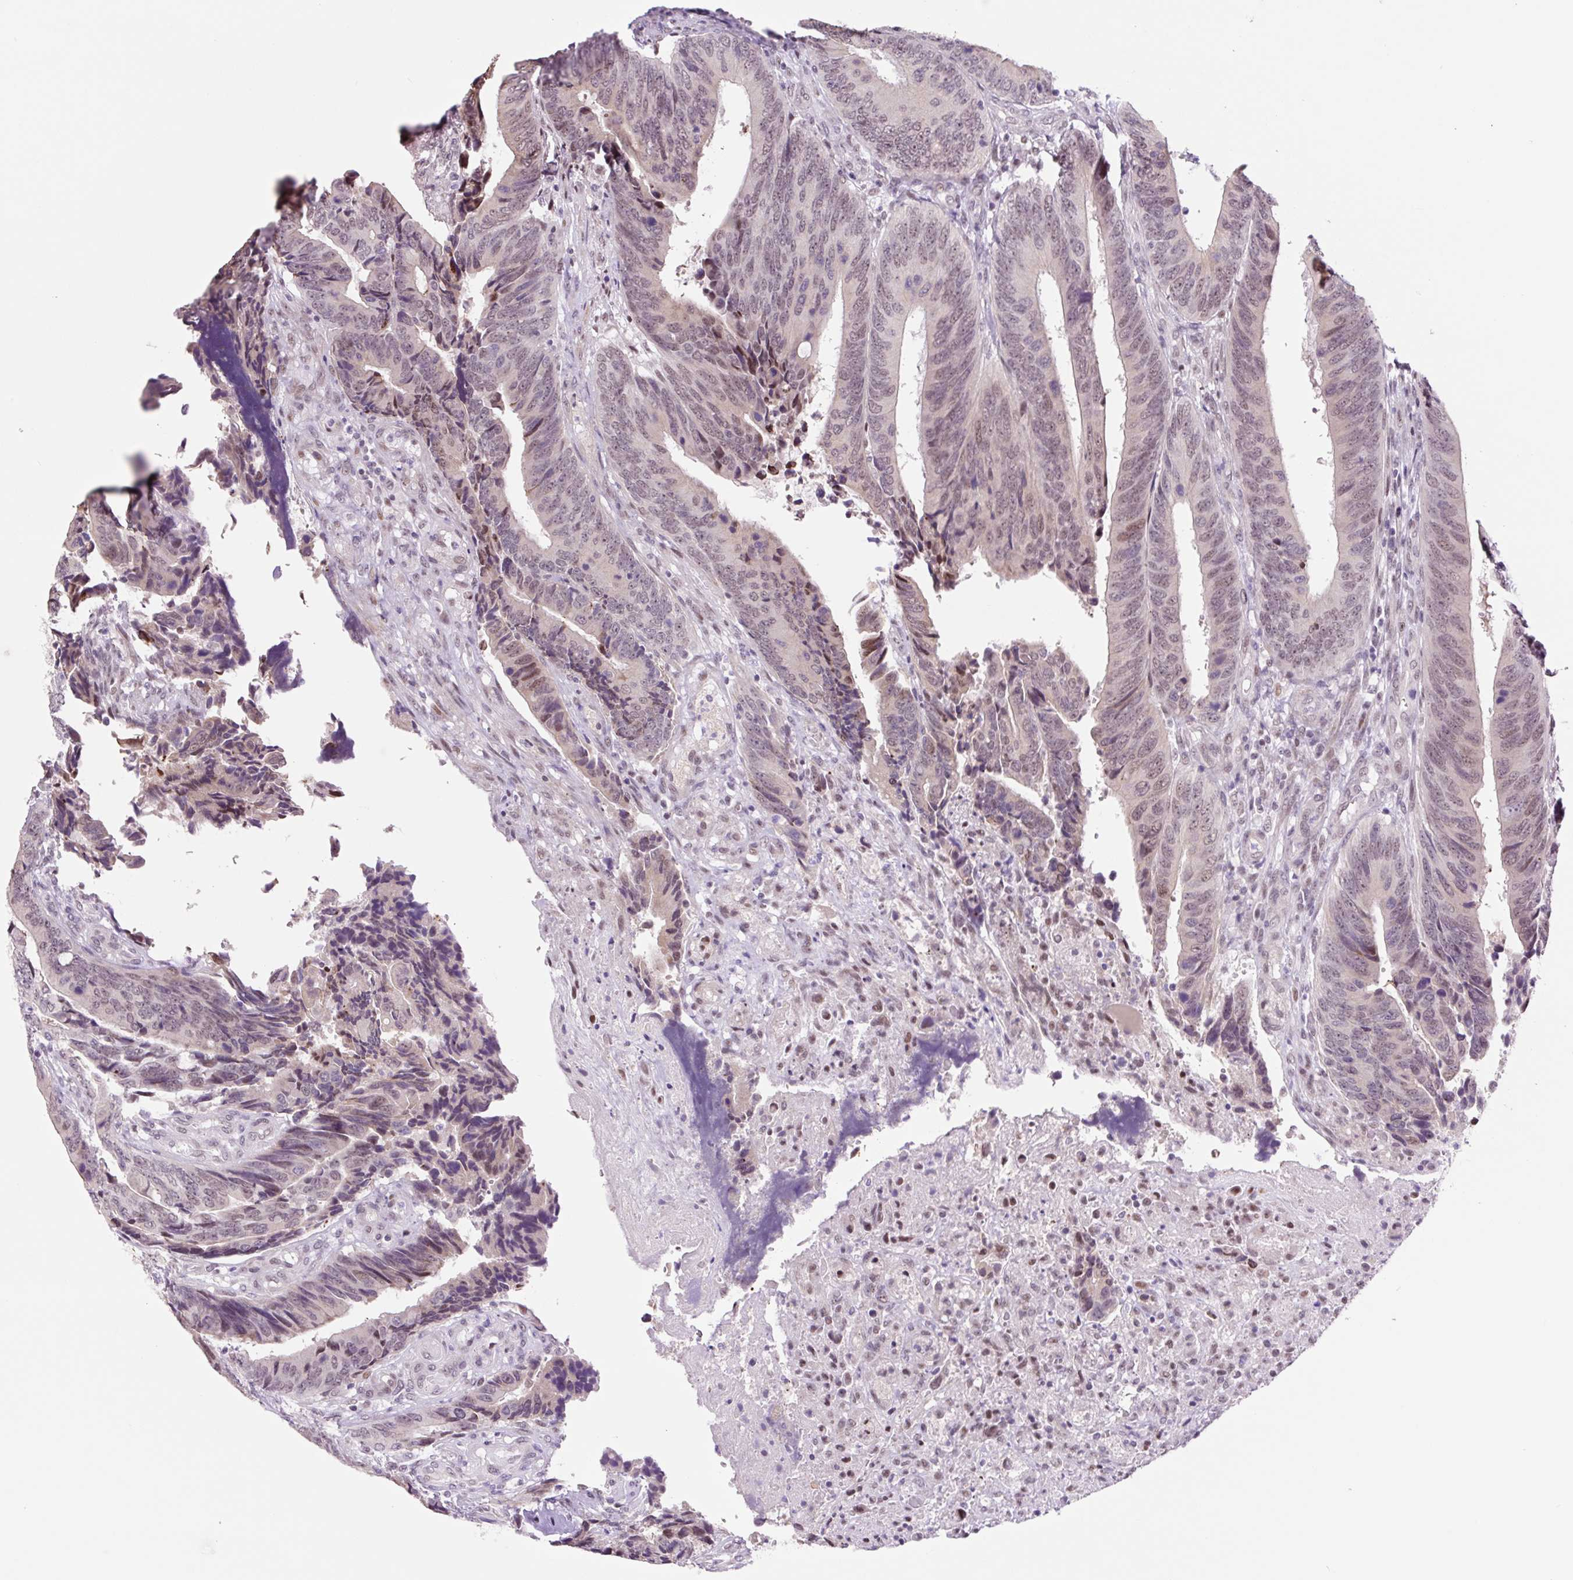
{"staining": {"intensity": "weak", "quantity": "<25%", "location": "nuclear"}, "tissue": "colorectal cancer", "cell_type": "Tumor cells", "image_type": "cancer", "snomed": [{"axis": "morphology", "description": "Adenocarcinoma, NOS"}, {"axis": "topography", "description": "Colon"}], "caption": "Immunohistochemistry (IHC) photomicrograph of neoplastic tissue: human colorectal cancer stained with DAB (3,3'-diaminobenzidine) shows no significant protein staining in tumor cells.", "gene": "TAF1A", "patient": {"sex": "male", "age": 87}}